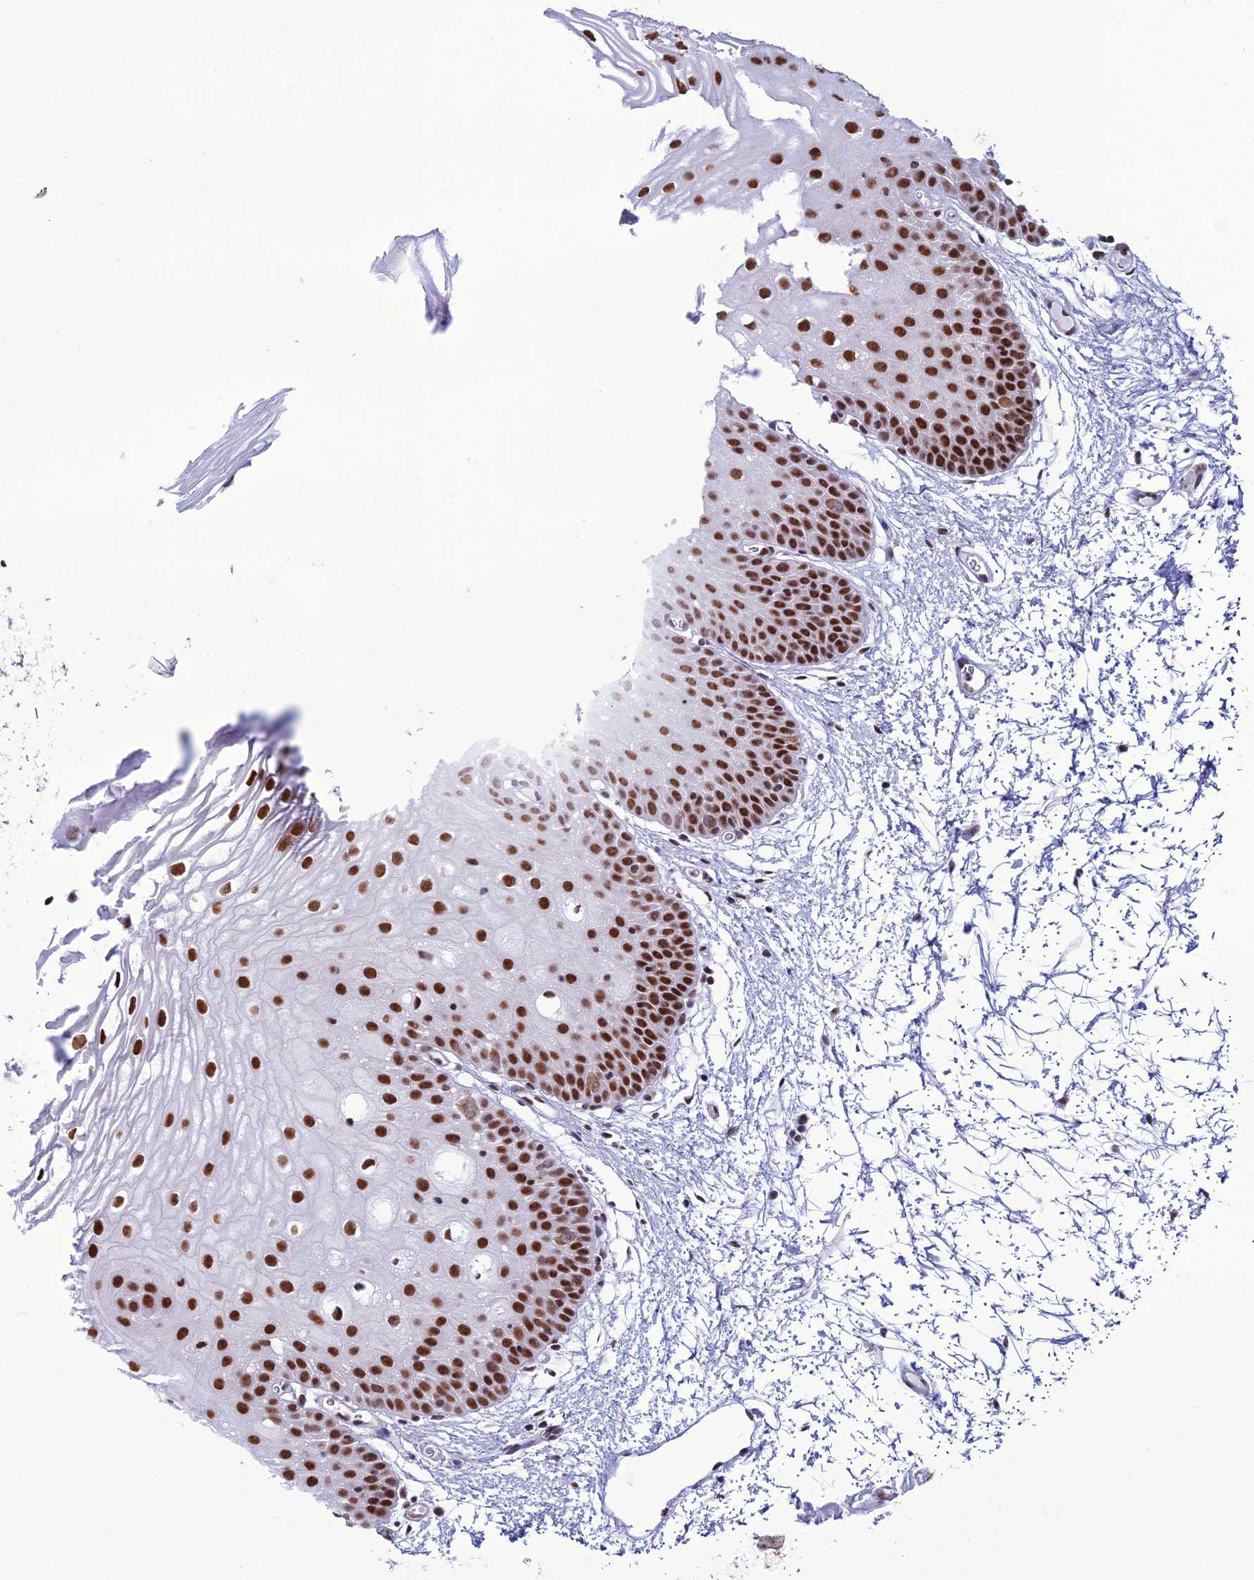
{"staining": {"intensity": "strong", "quantity": ">75%", "location": "nuclear"}, "tissue": "oral mucosa", "cell_type": "Squamous epithelial cells", "image_type": "normal", "snomed": [{"axis": "morphology", "description": "Normal tissue, NOS"}, {"axis": "topography", "description": "Oral tissue"}, {"axis": "topography", "description": "Tounge, NOS"}], "caption": "IHC image of benign oral mucosa: human oral mucosa stained using immunohistochemistry (IHC) demonstrates high levels of strong protein expression localized specifically in the nuclear of squamous epithelial cells, appearing as a nuclear brown color.", "gene": "U2AF1", "patient": {"sex": "female", "age": 73}}